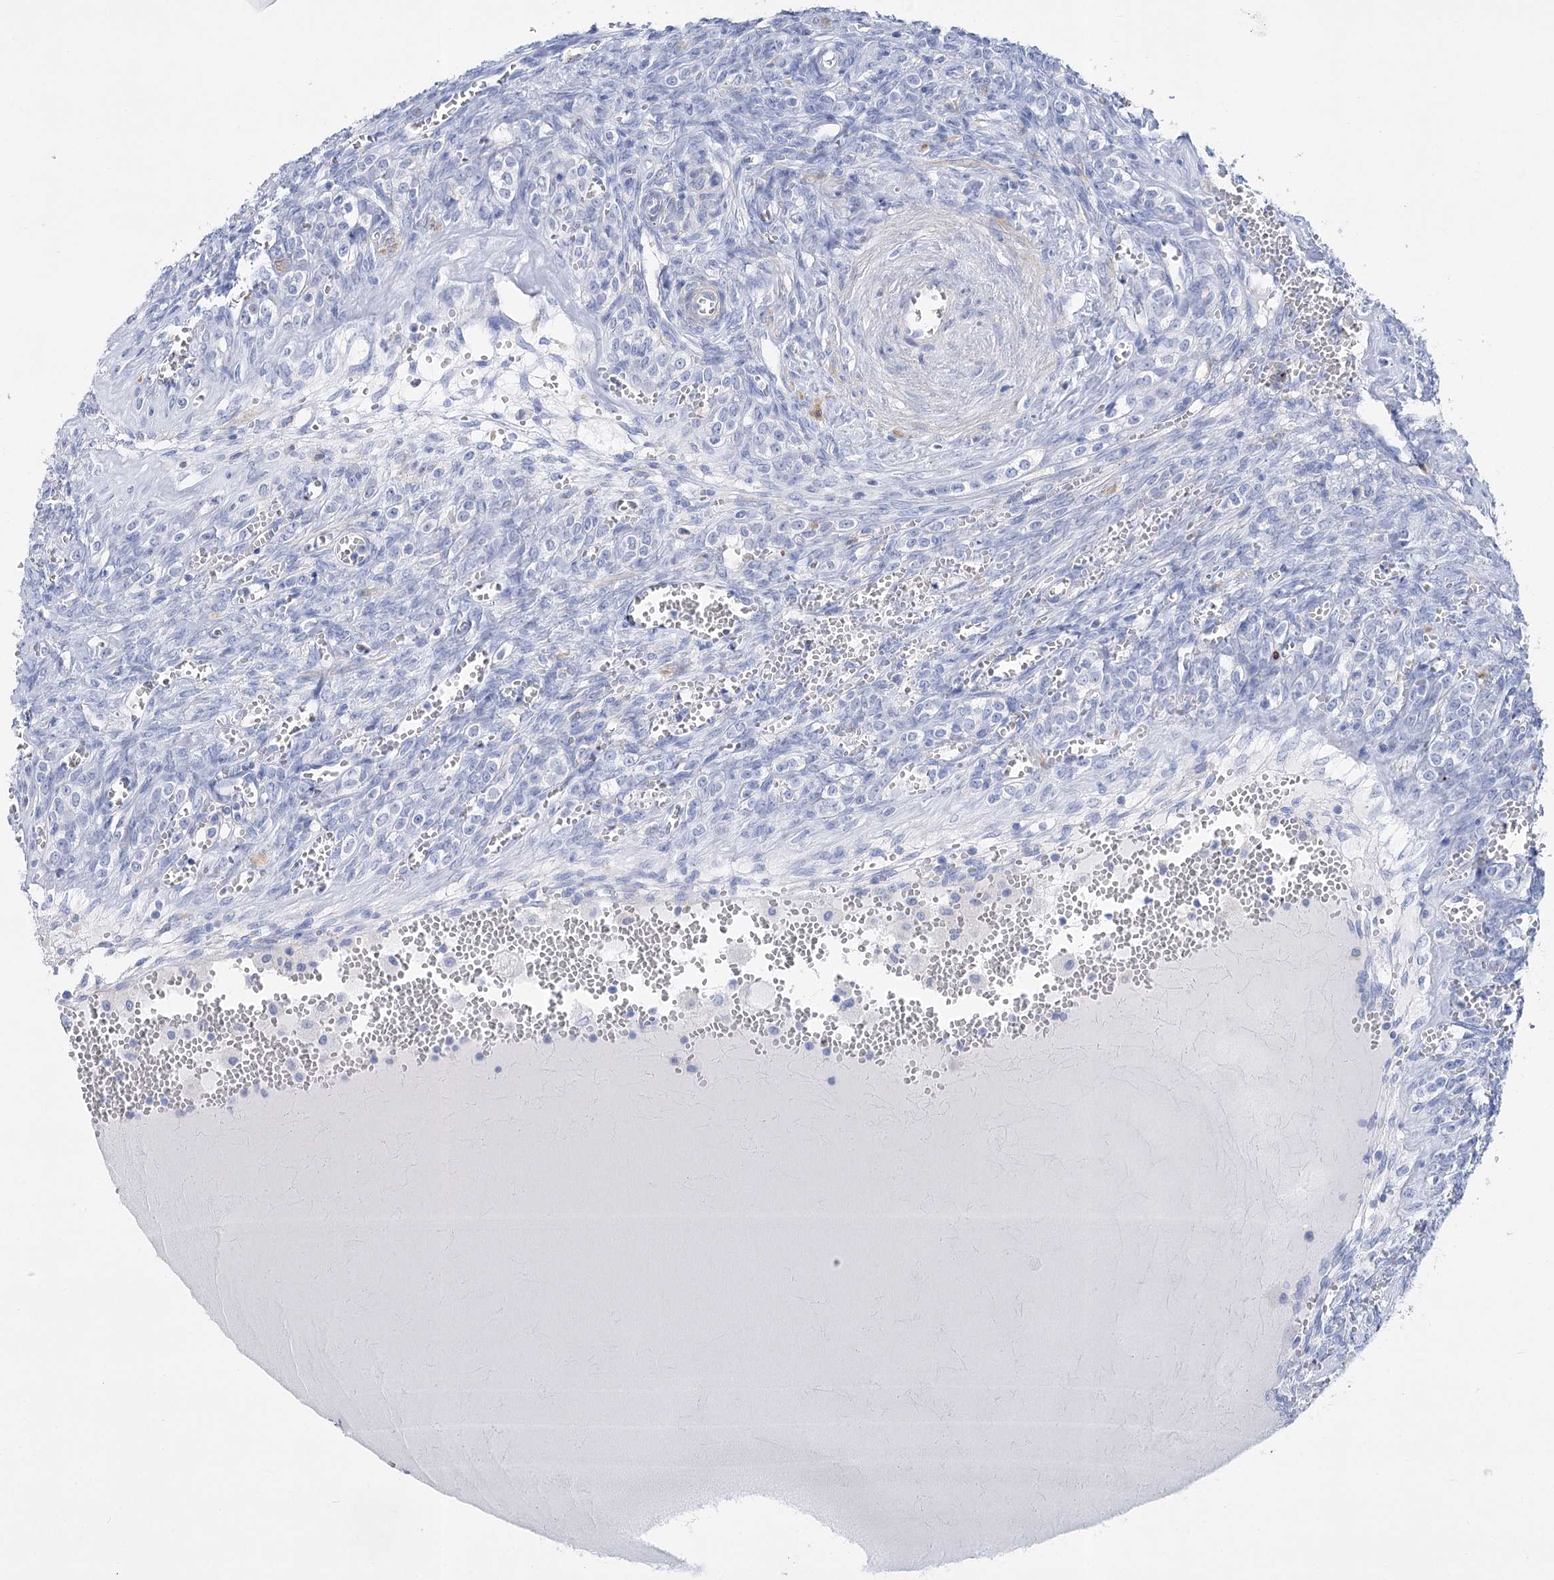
{"staining": {"intensity": "negative", "quantity": "none", "location": "none"}, "tissue": "ovary", "cell_type": "Ovarian stroma cells", "image_type": "normal", "snomed": [{"axis": "morphology", "description": "Normal tissue, NOS"}, {"axis": "topography", "description": "Ovary"}], "caption": "IHC micrograph of normal ovary stained for a protein (brown), which shows no positivity in ovarian stroma cells. Nuclei are stained in blue.", "gene": "PCDHA1", "patient": {"sex": "female", "age": 41}}